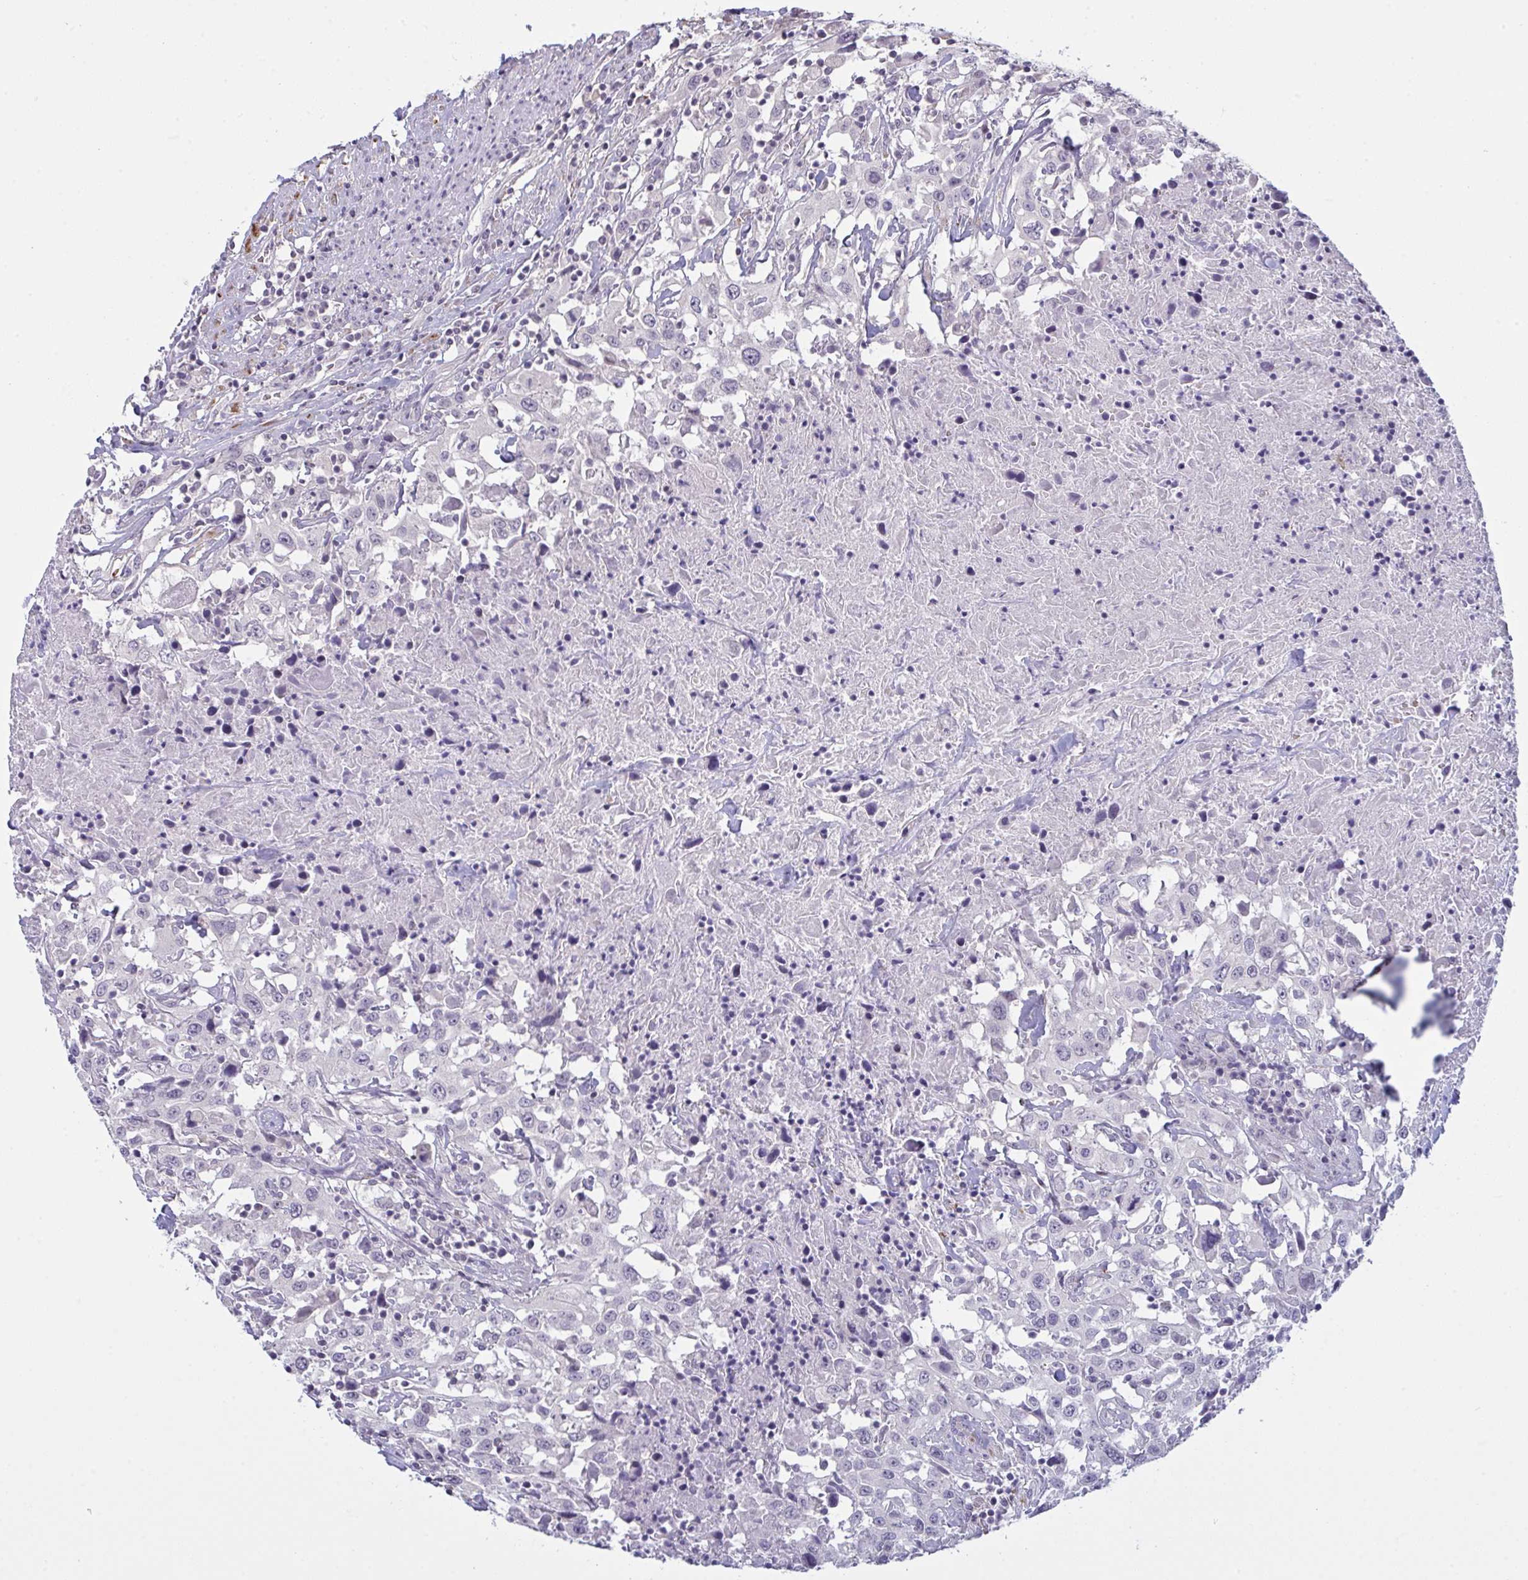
{"staining": {"intensity": "negative", "quantity": "none", "location": "none"}, "tissue": "urothelial cancer", "cell_type": "Tumor cells", "image_type": "cancer", "snomed": [{"axis": "morphology", "description": "Urothelial carcinoma, High grade"}, {"axis": "topography", "description": "Urinary bladder"}], "caption": "Urothelial carcinoma (high-grade) was stained to show a protein in brown. There is no significant expression in tumor cells.", "gene": "ZNF784", "patient": {"sex": "male", "age": 61}}